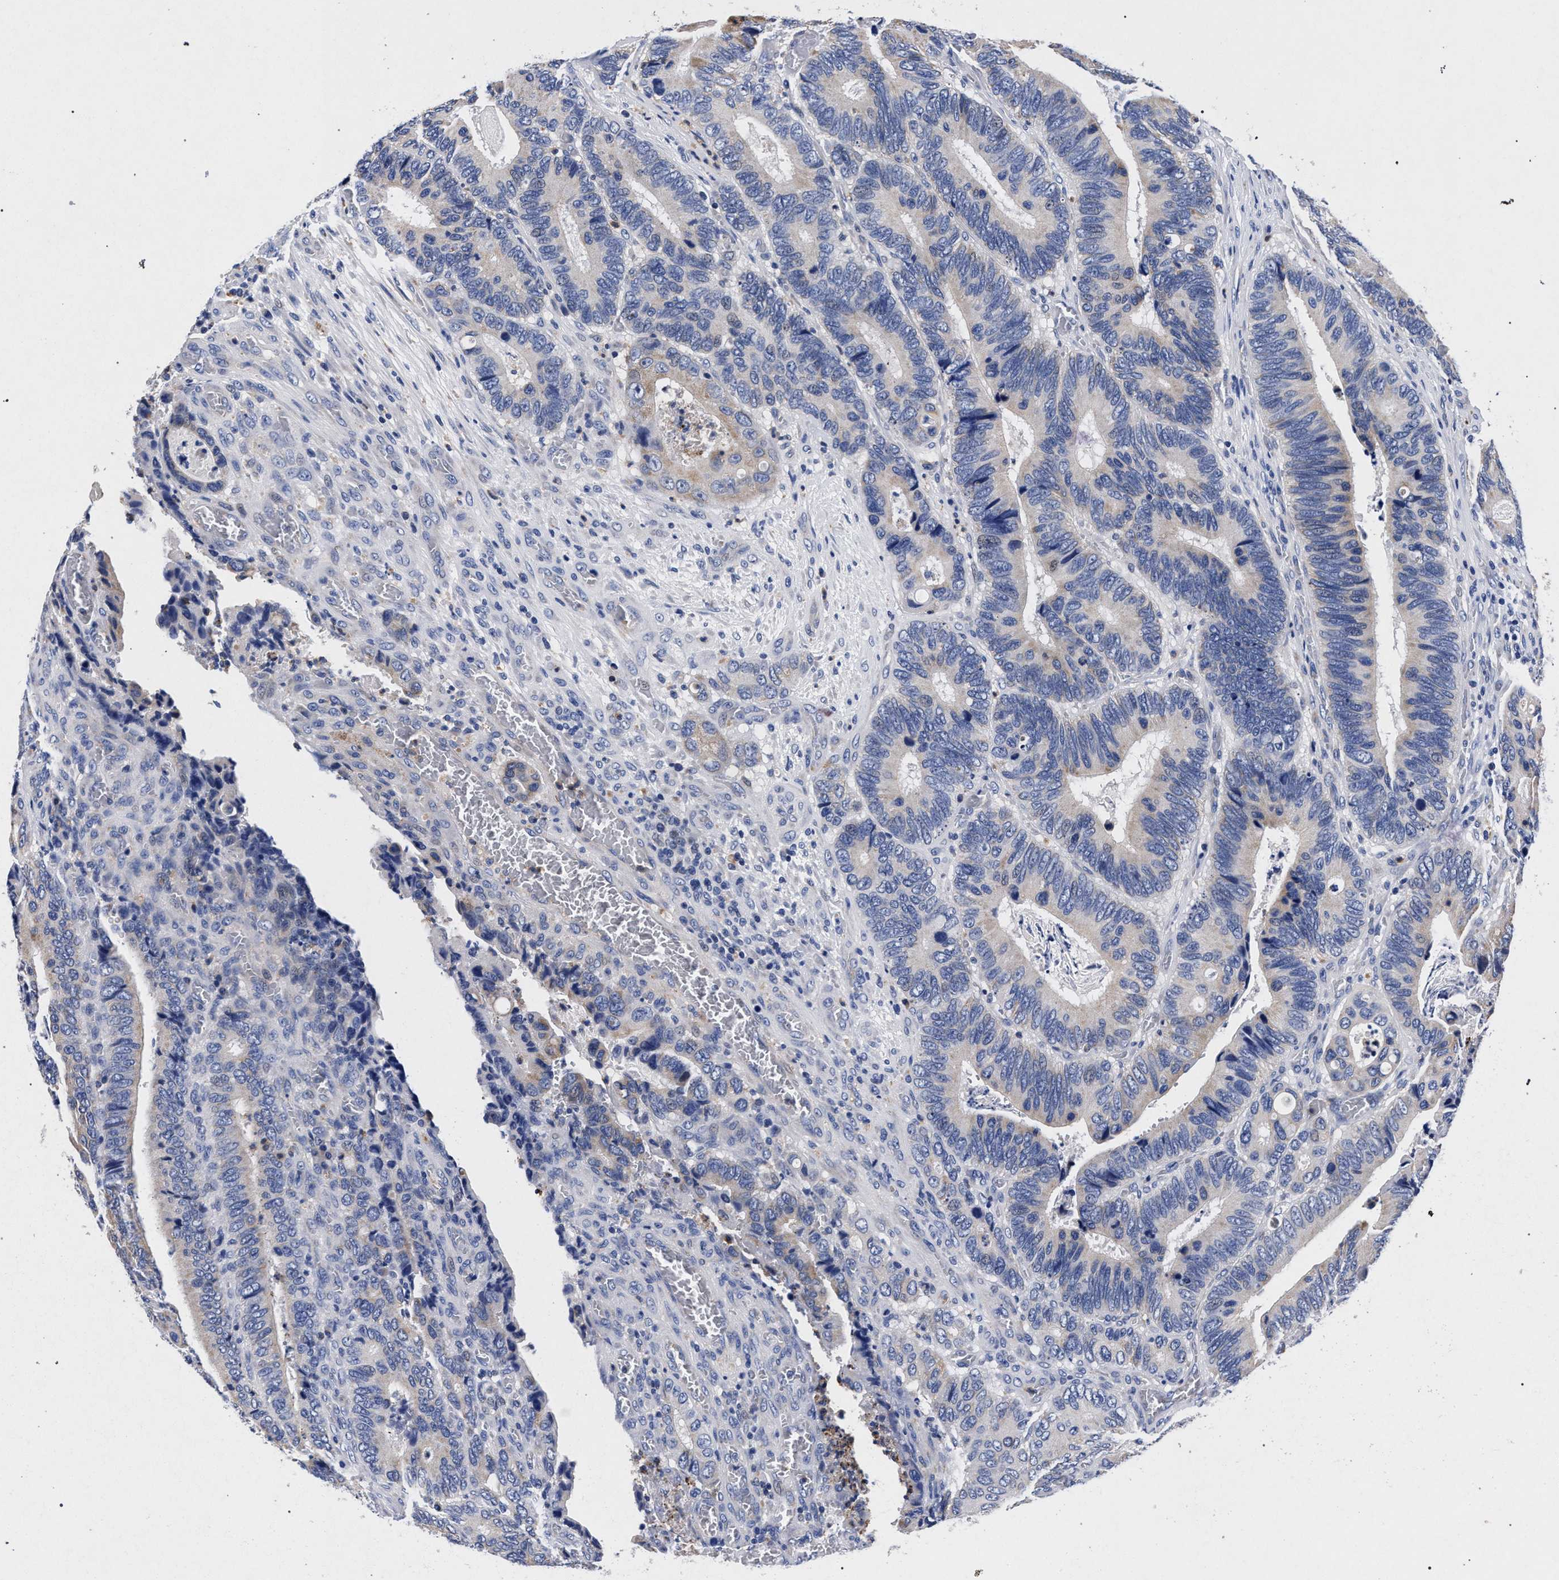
{"staining": {"intensity": "negative", "quantity": "none", "location": "none"}, "tissue": "colorectal cancer", "cell_type": "Tumor cells", "image_type": "cancer", "snomed": [{"axis": "morphology", "description": "Adenocarcinoma, NOS"}, {"axis": "topography", "description": "Colon"}], "caption": "Colorectal cancer stained for a protein using IHC displays no expression tumor cells.", "gene": "HSD17B14", "patient": {"sex": "male", "age": 72}}